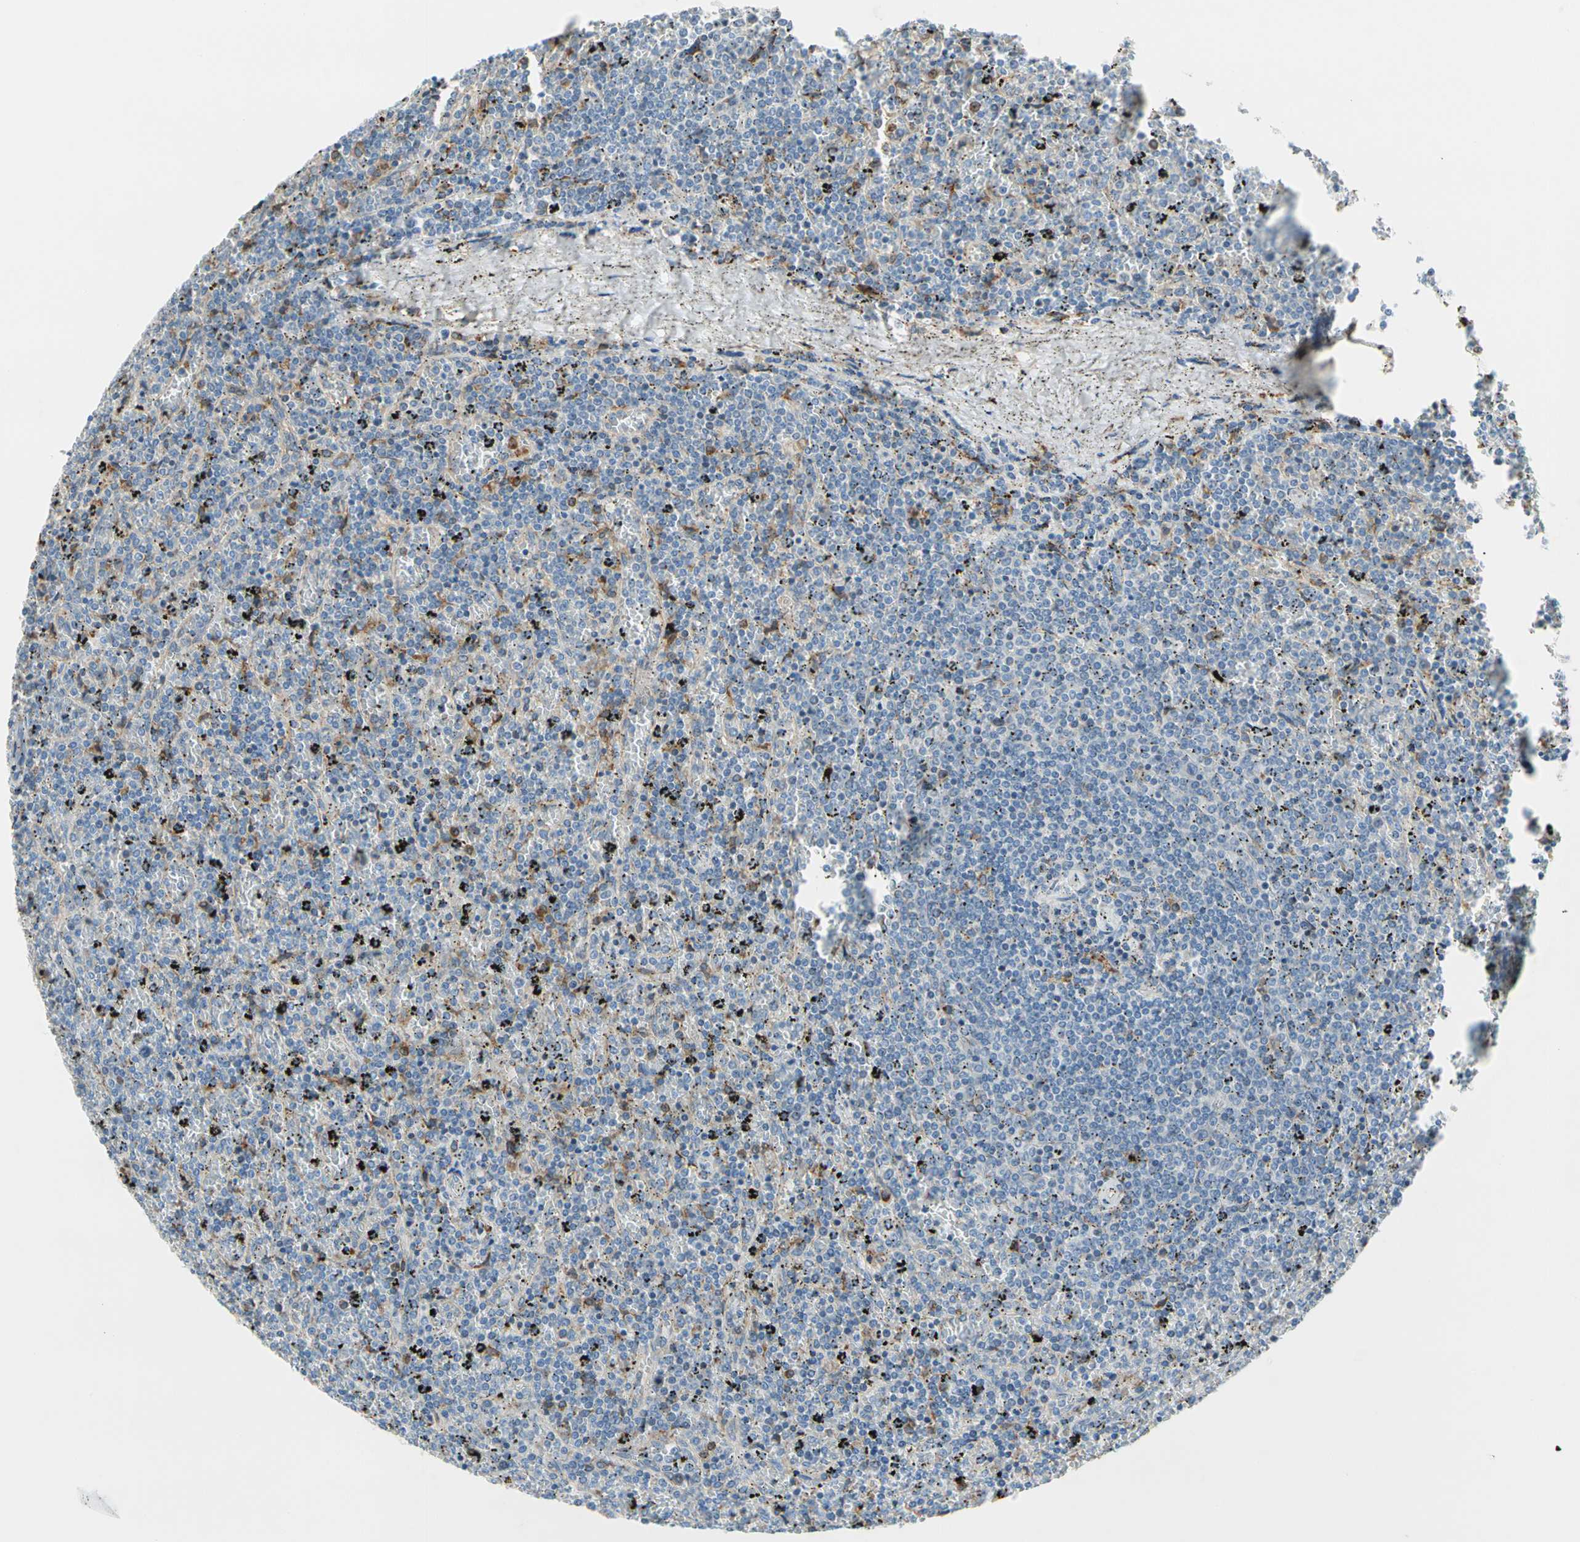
{"staining": {"intensity": "negative", "quantity": "none", "location": "none"}, "tissue": "lymphoma", "cell_type": "Tumor cells", "image_type": "cancer", "snomed": [{"axis": "morphology", "description": "Malignant lymphoma, non-Hodgkin's type, Low grade"}, {"axis": "topography", "description": "Spleen"}], "caption": "The photomicrograph reveals no staining of tumor cells in lymphoma.", "gene": "LRPAP1", "patient": {"sex": "female", "age": 77}}